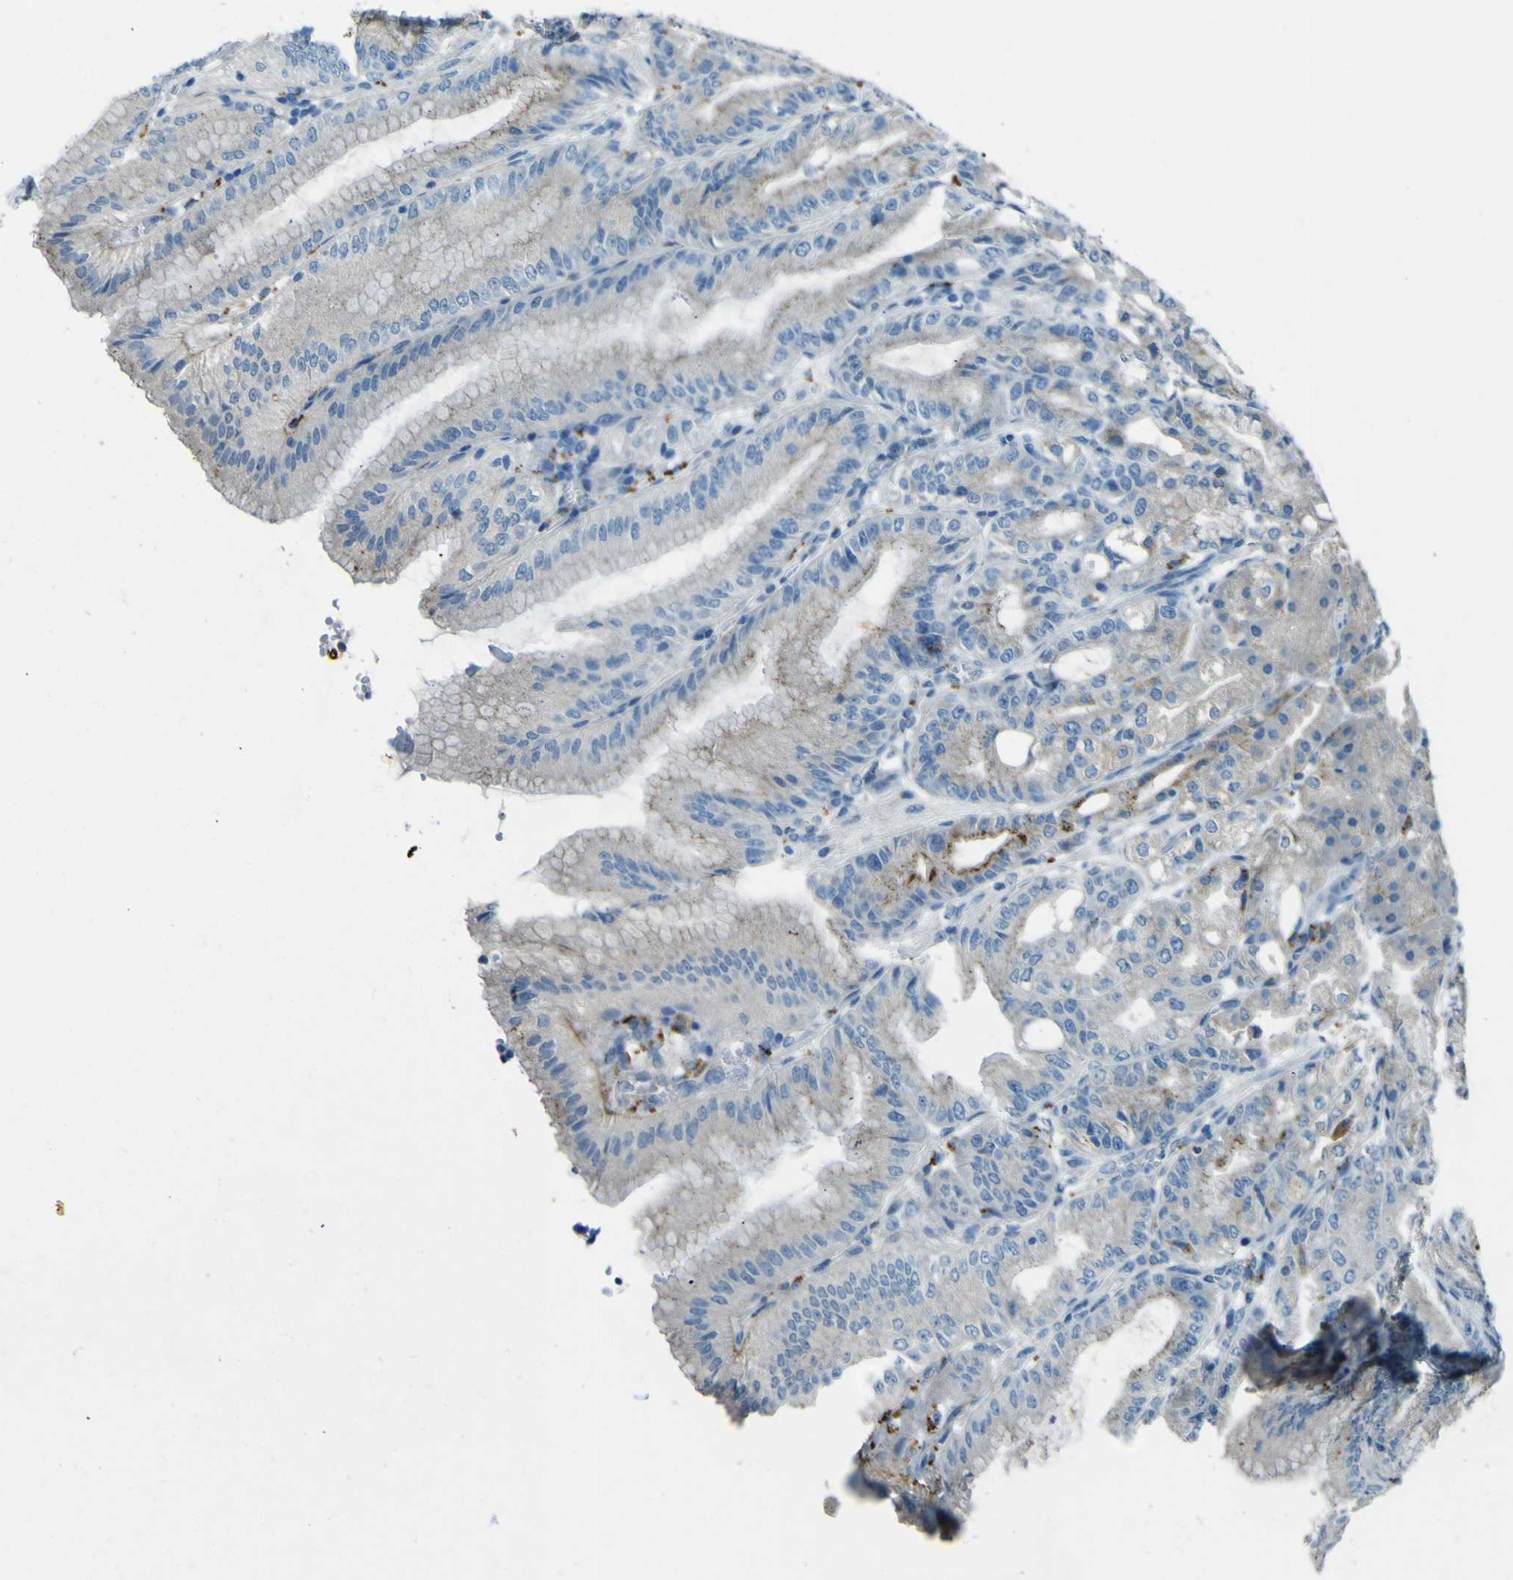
{"staining": {"intensity": "moderate", "quantity": "25%-75%", "location": "cytoplasmic/membranous"}, "tissue": "stomach", "cell_type": "Glandular cells", "image_type": "normal", "snomed": [{"axis": "morphology", "description": "Normal tissue, NOS"}, {"axis": "topography", "description": "Stomach, lower"}], "caption": "Protein staining reveals moderate cytoplasmic/membranous staining in approximately 25%-75% of glandular cells in benign stomach. The protein of interest is stained brown, and the nuclei are stained in blue (DAB (3,3'-diaminobenzidine) IHC with brightfield microscopy, high magnification).", "gene": "PDE9A", "patient": {"sex": "male", "age": 71}}